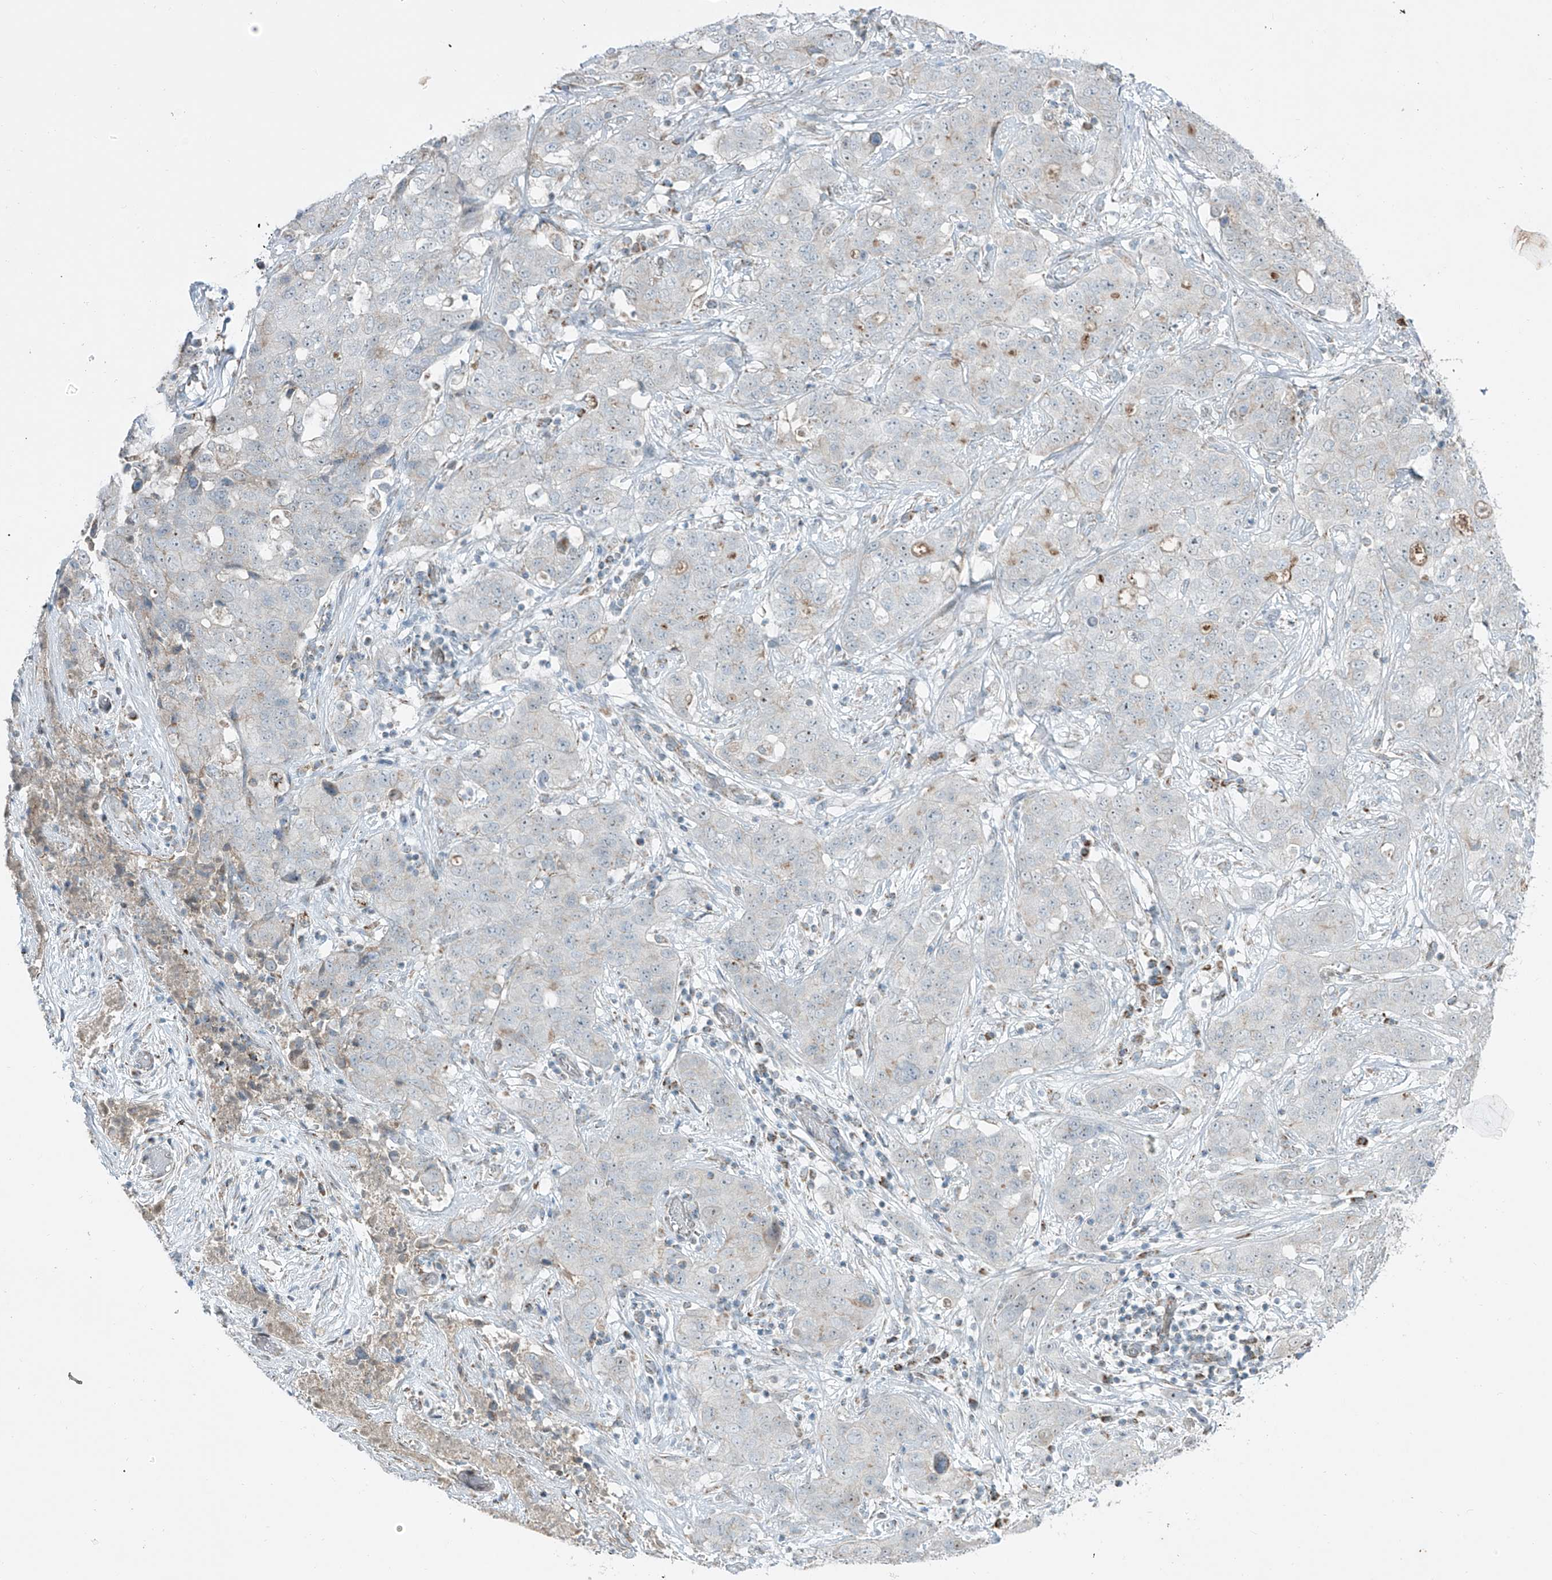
{"staining": {"intensity": "negative", "quantity": "none", "location": "none"}, "tissue": "stomach cancer", "cell_type": "Tumor cells", "image_type": "cancer", "snomed": [{"axis": "morphology", "description": "Normal tissue, NOS"}, {"axis": "morphology", "description": "Adenocarcinoma, NOS"}, {"axis": "topography", "description": "Lymph node"}, {"axis": "topography", "description": "Stomach"}], "caption": "Photomicrograph shows no protein staining in tumor cells of stomach cancer tissue.", "gene": "SMDT1", "patient": {"sex": "male", "age": 48}}